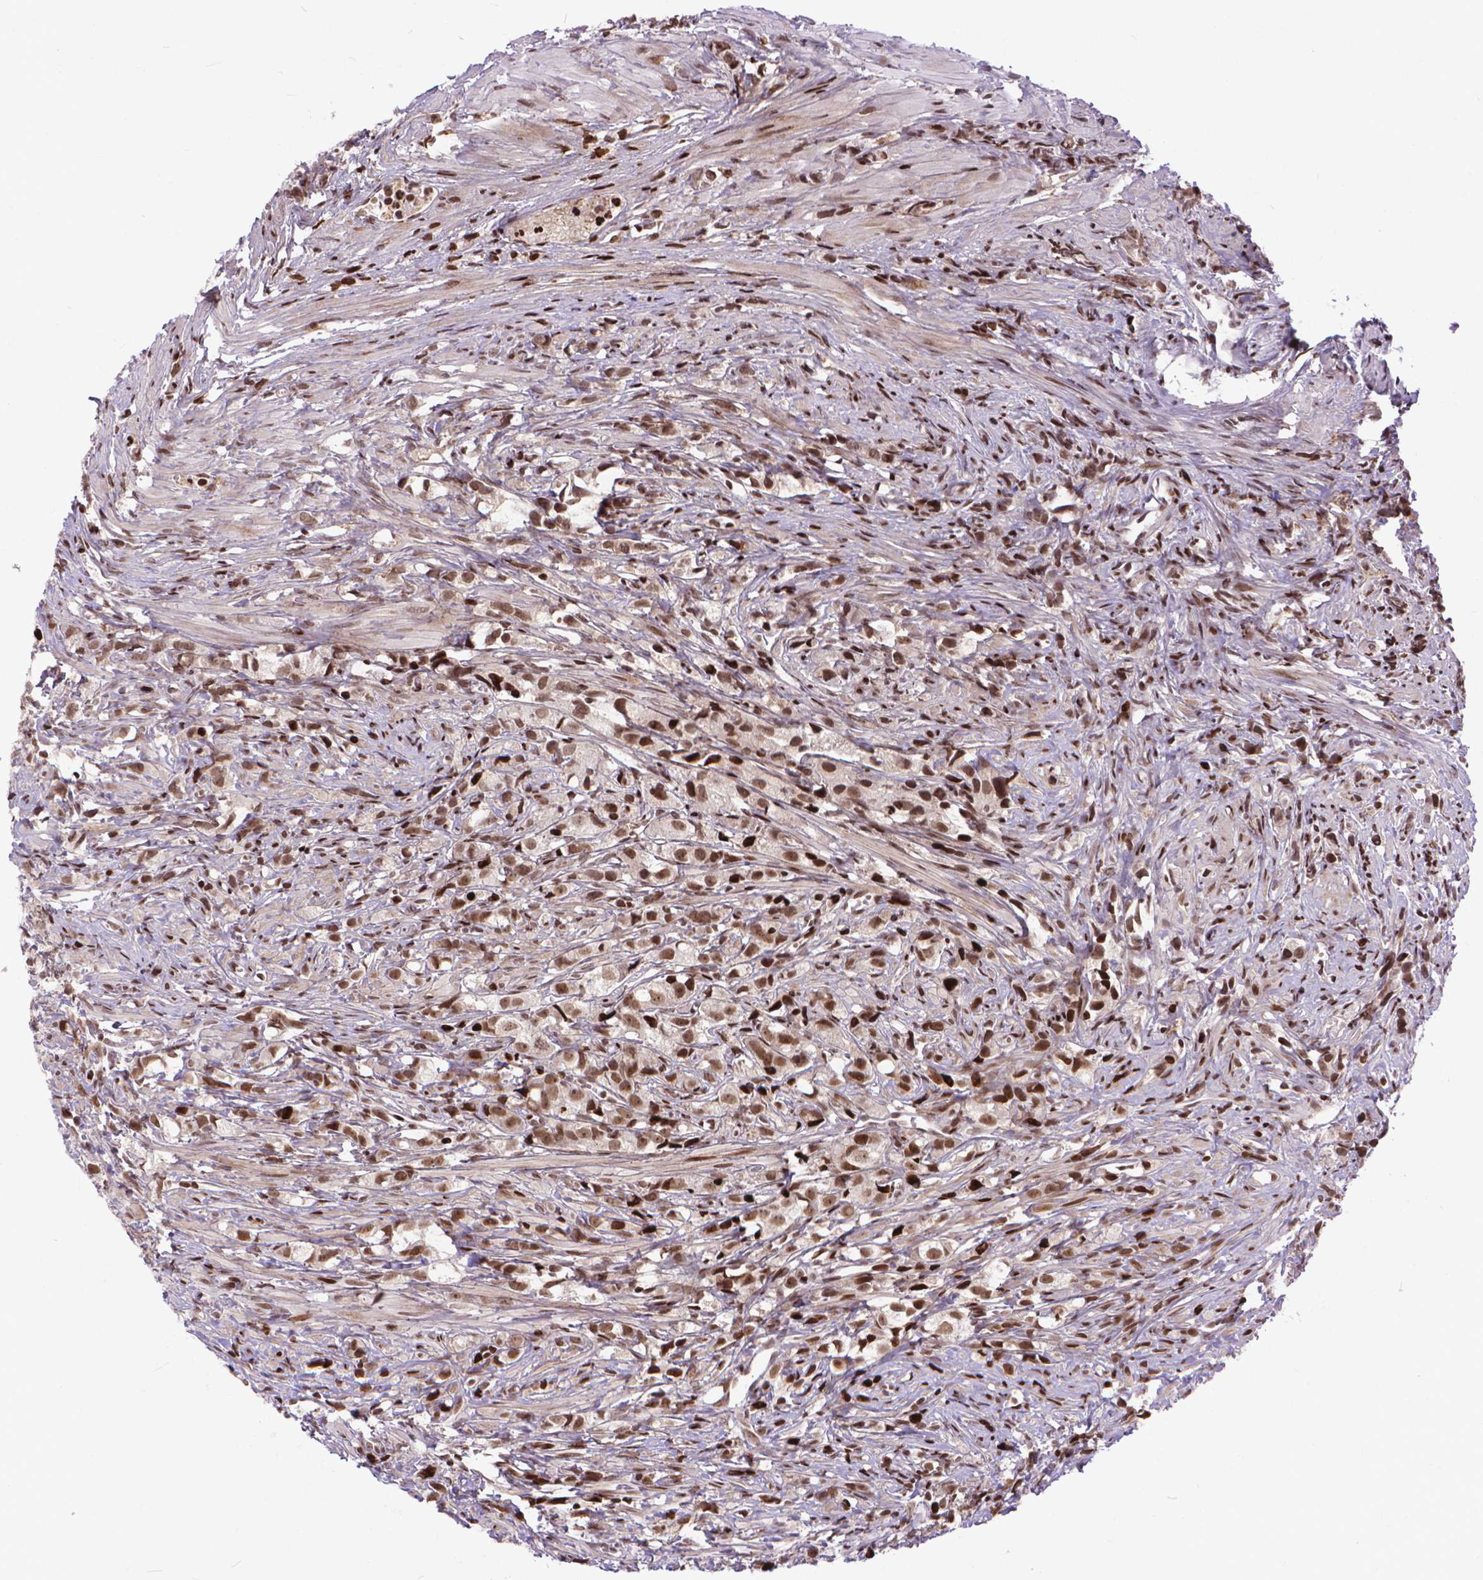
{"staining": {"intensity": "moderate", "quantity": ">75%", "location": "nuclear"}, "tissue": "prostate cancer", "cell_type": "Tumor cells", "image_type": "cancer", "snomed": [{"axis": "morphology", "description": "Adenocarcinoma, High grade"}, {"axis": "topography", "description": "Prostate"}], "caption": "Prostate adenocarcinoma (high-grade) stained for a protein (brown) reveals moderate nuclear positive positivity in about >75% of tumor cells.", "gene": "AMER1", "patient": {"sex": "male", "age": 75}}